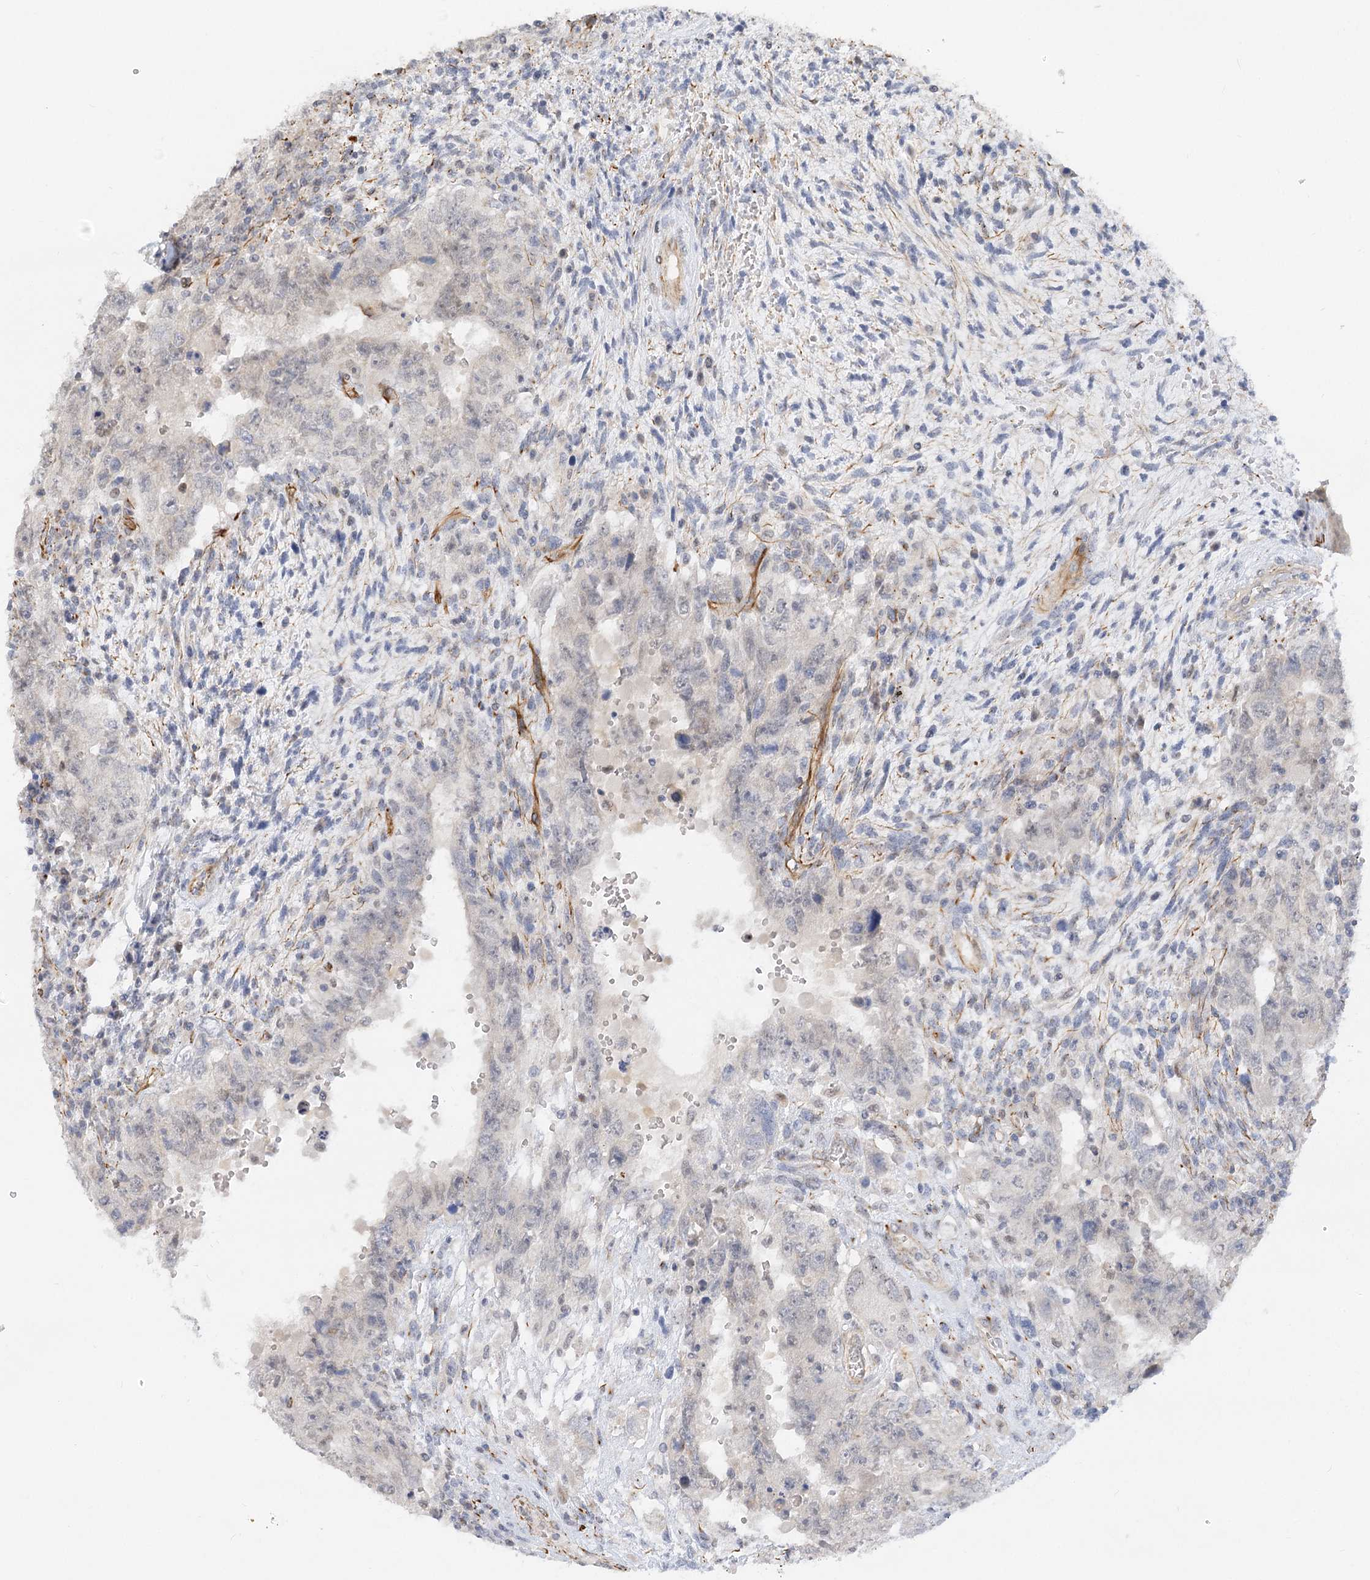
{"staining": {"intensity": "negative", "quantity": "none", "location": "none"}, "tissue": "testis cancer", "cell_type": "Tumor cells", "image_type": "cancer", "snomed": [{"axis": "morphology", "description": "Carcinoma, Embryonal, NOS"}, {"axis": "topography", "description": "Testis"}], "caption": "A micrograph of human testis cancer is negative for staining in tumor cells.", "gene": "NELL2", "patient": {"sex": "male", "age": 26}}